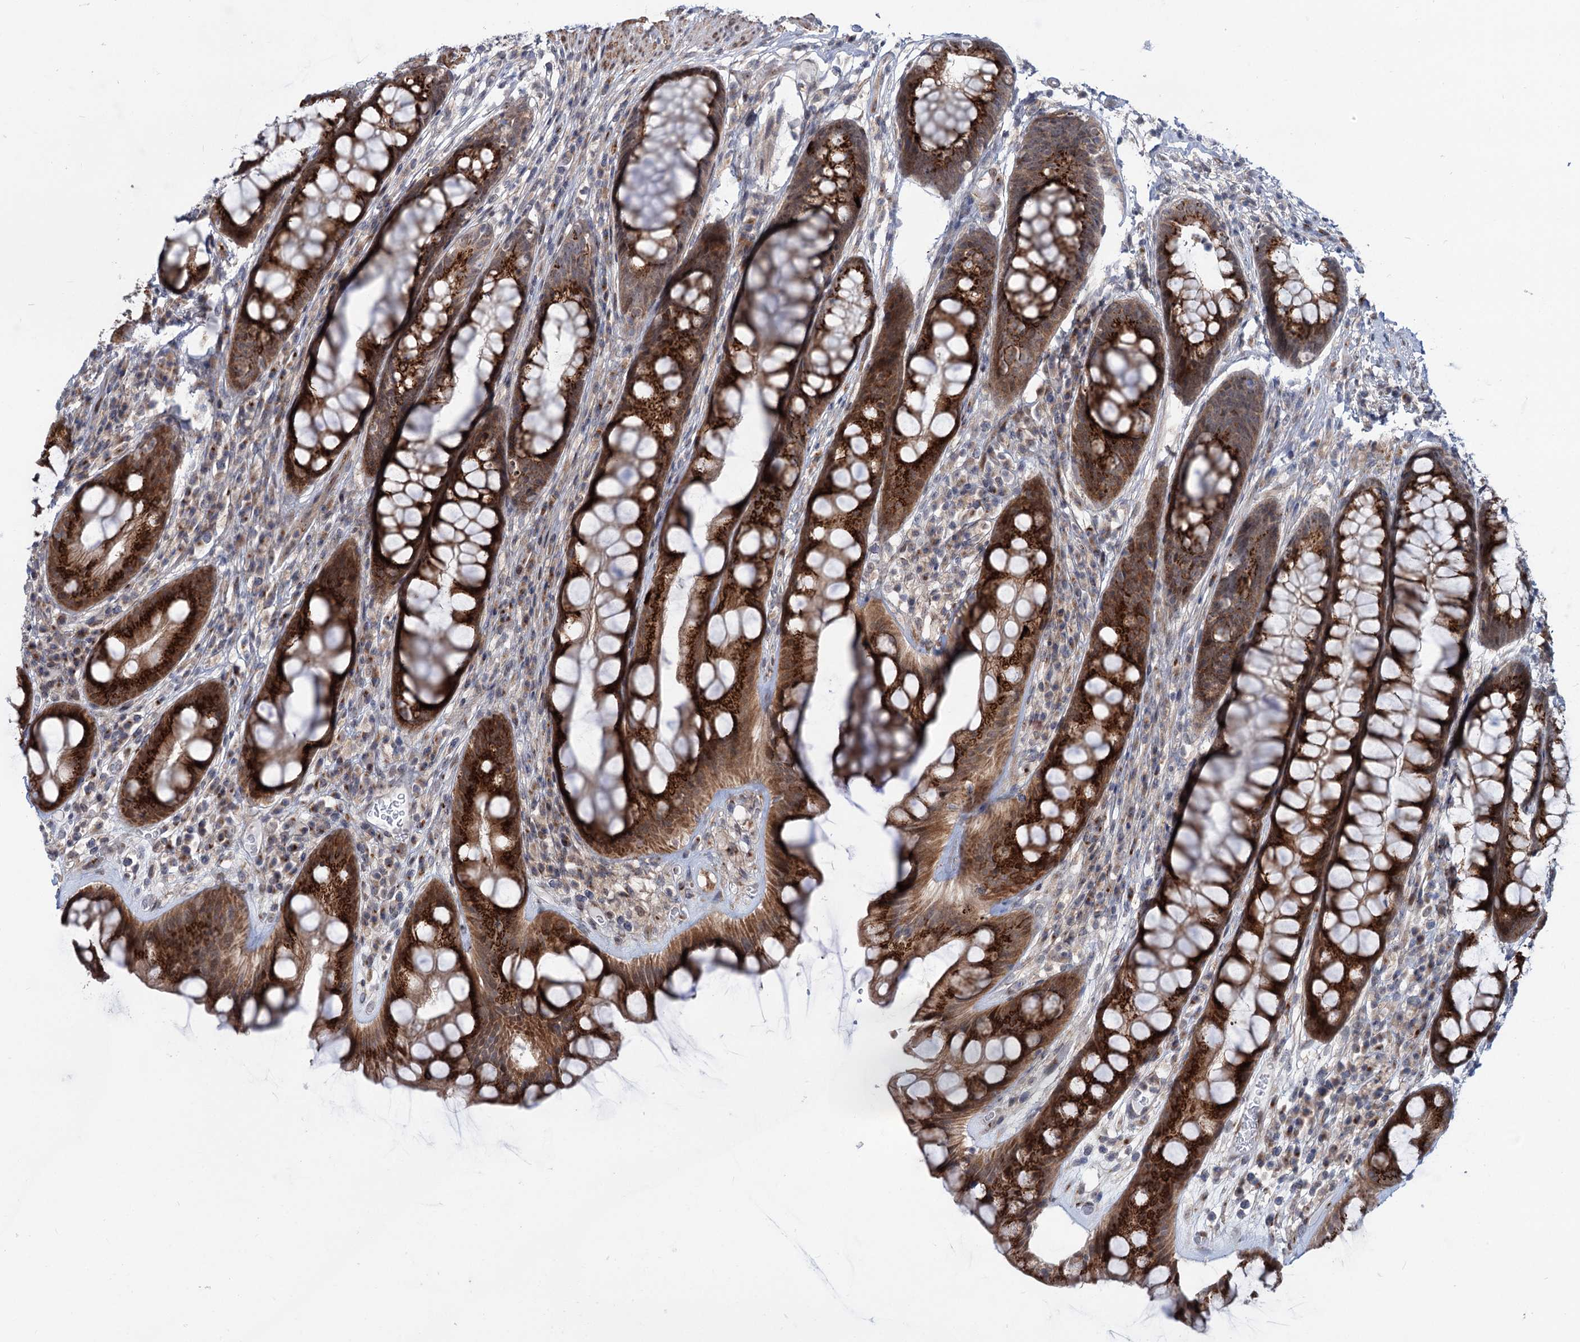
{"staining": {"intensity": "strong", "quantity": ">75%", "location": "cytoplasmic/membranous"}, "tissue": "rectum", "cell_type": "Glandular cells", "image_type": "normal", "snomed": [{"axis": "morphology", "description": "Normal tissue, NOS"}, {"axis": "topography", "description": "Rectum"}], "caption": "An IHC histopathology image of benign tissue is shown. Protein staining in brown shows strong cytoplasmic/membranous positivity in rectum within glandular cells.", "gene": "ELP4", "patient": {"sex": "male", "age": 74}}